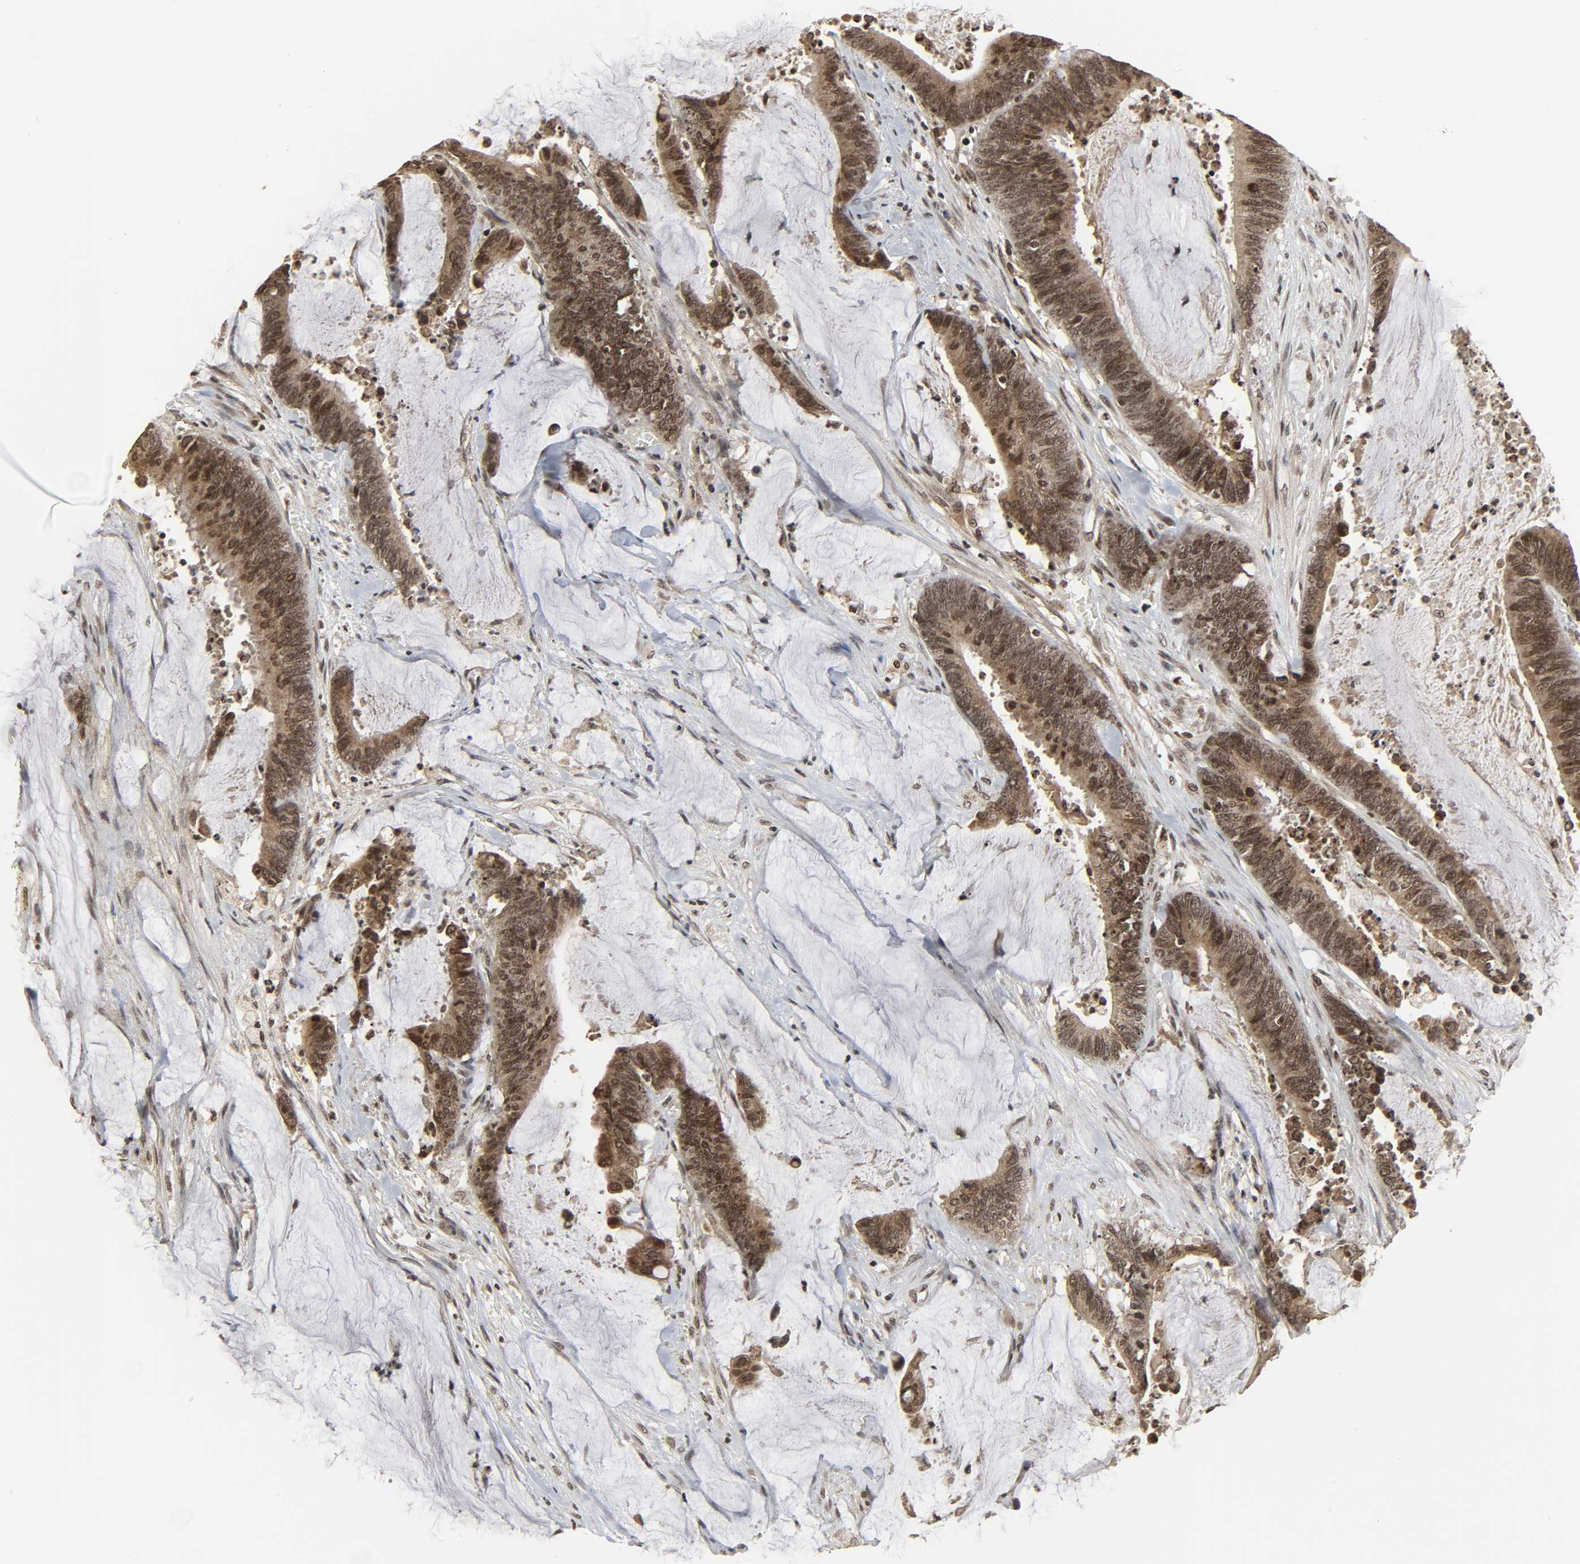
{"staining": {"intensity": "moderate", "quantity": ">75%", "location": "nuclear"}, "tissue": "colorectal cancer", "cell_type": "Tumor cells", "image_type": "cancer", "snomed": [{"axis": "morphology", "description": "Adenocarcinoma, NOS"}, {"axis": "topography", "description": "Rectum"}], "caption": "Colorectal cancer (adenocarcinoma) tissue reveals moderate nuclear expression in approximately >75% of tumor cells, visualized by immunohistochemistry. (DAB (3,3'-diaminobenzidine) = brown stain, brightfield microscopy at high magnification).", "gene": "XRCC1", "patient": {"sex": "female", "age": 66}}